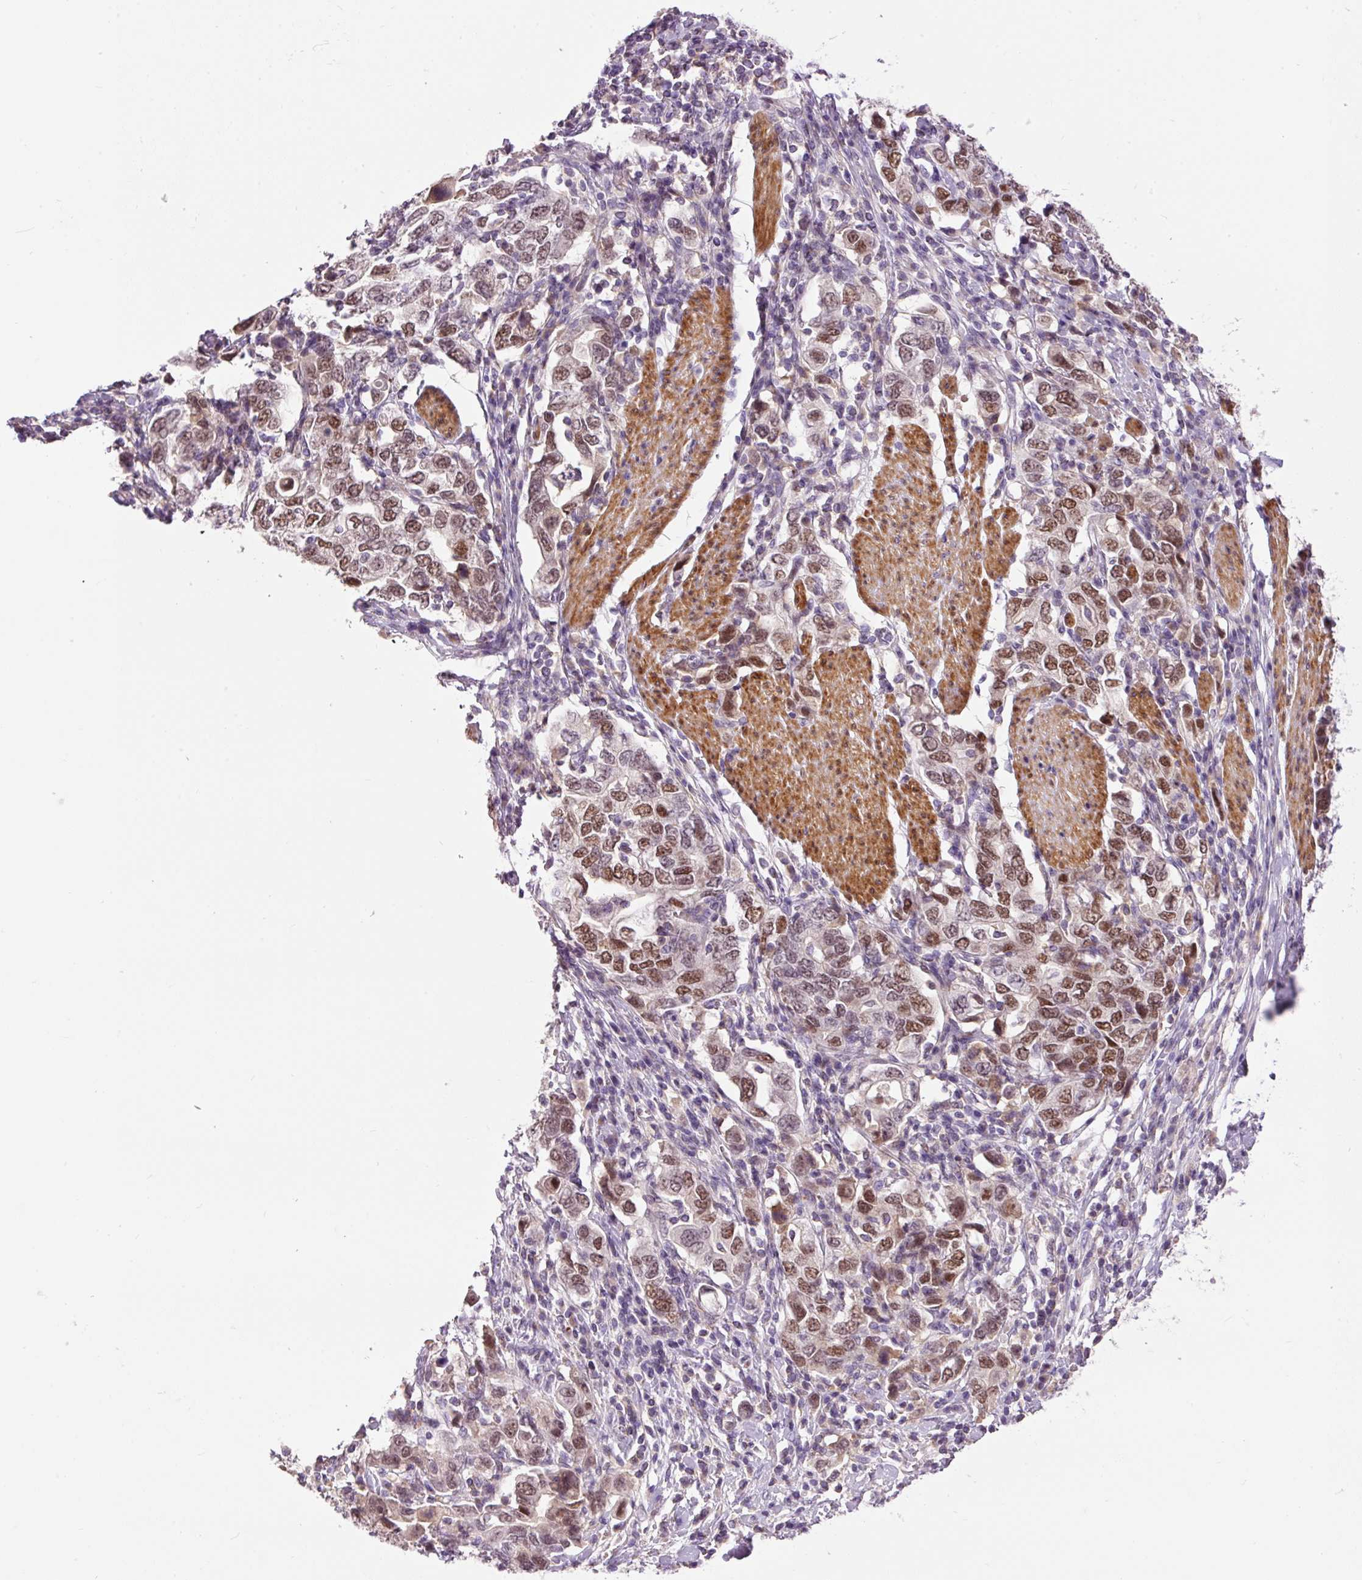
{"staining": {"intensity": "moderate", "quantity": "25%-75%", "location": "nuclear"}, "tissue": "stomach cancer", "cell_type": "Tumor cells", "image_type": "cancer", "snomed": [{"axis": "morphology", "description": "Adenocarcinoma, NOS"}, {"axis": "topography", "description": "Stomach, upper"}, {"axis": "topography", "description": "Stomach"}], "caption": "This micrograph shows immunohistochemistry (IHC) staining of human adenocarcinoma (stomach), with medium moderate nuclear expression in about 25%-75% of tumor cells.", "gene": "HNF1A", "patient": {"sex": "male", "age": 62}}